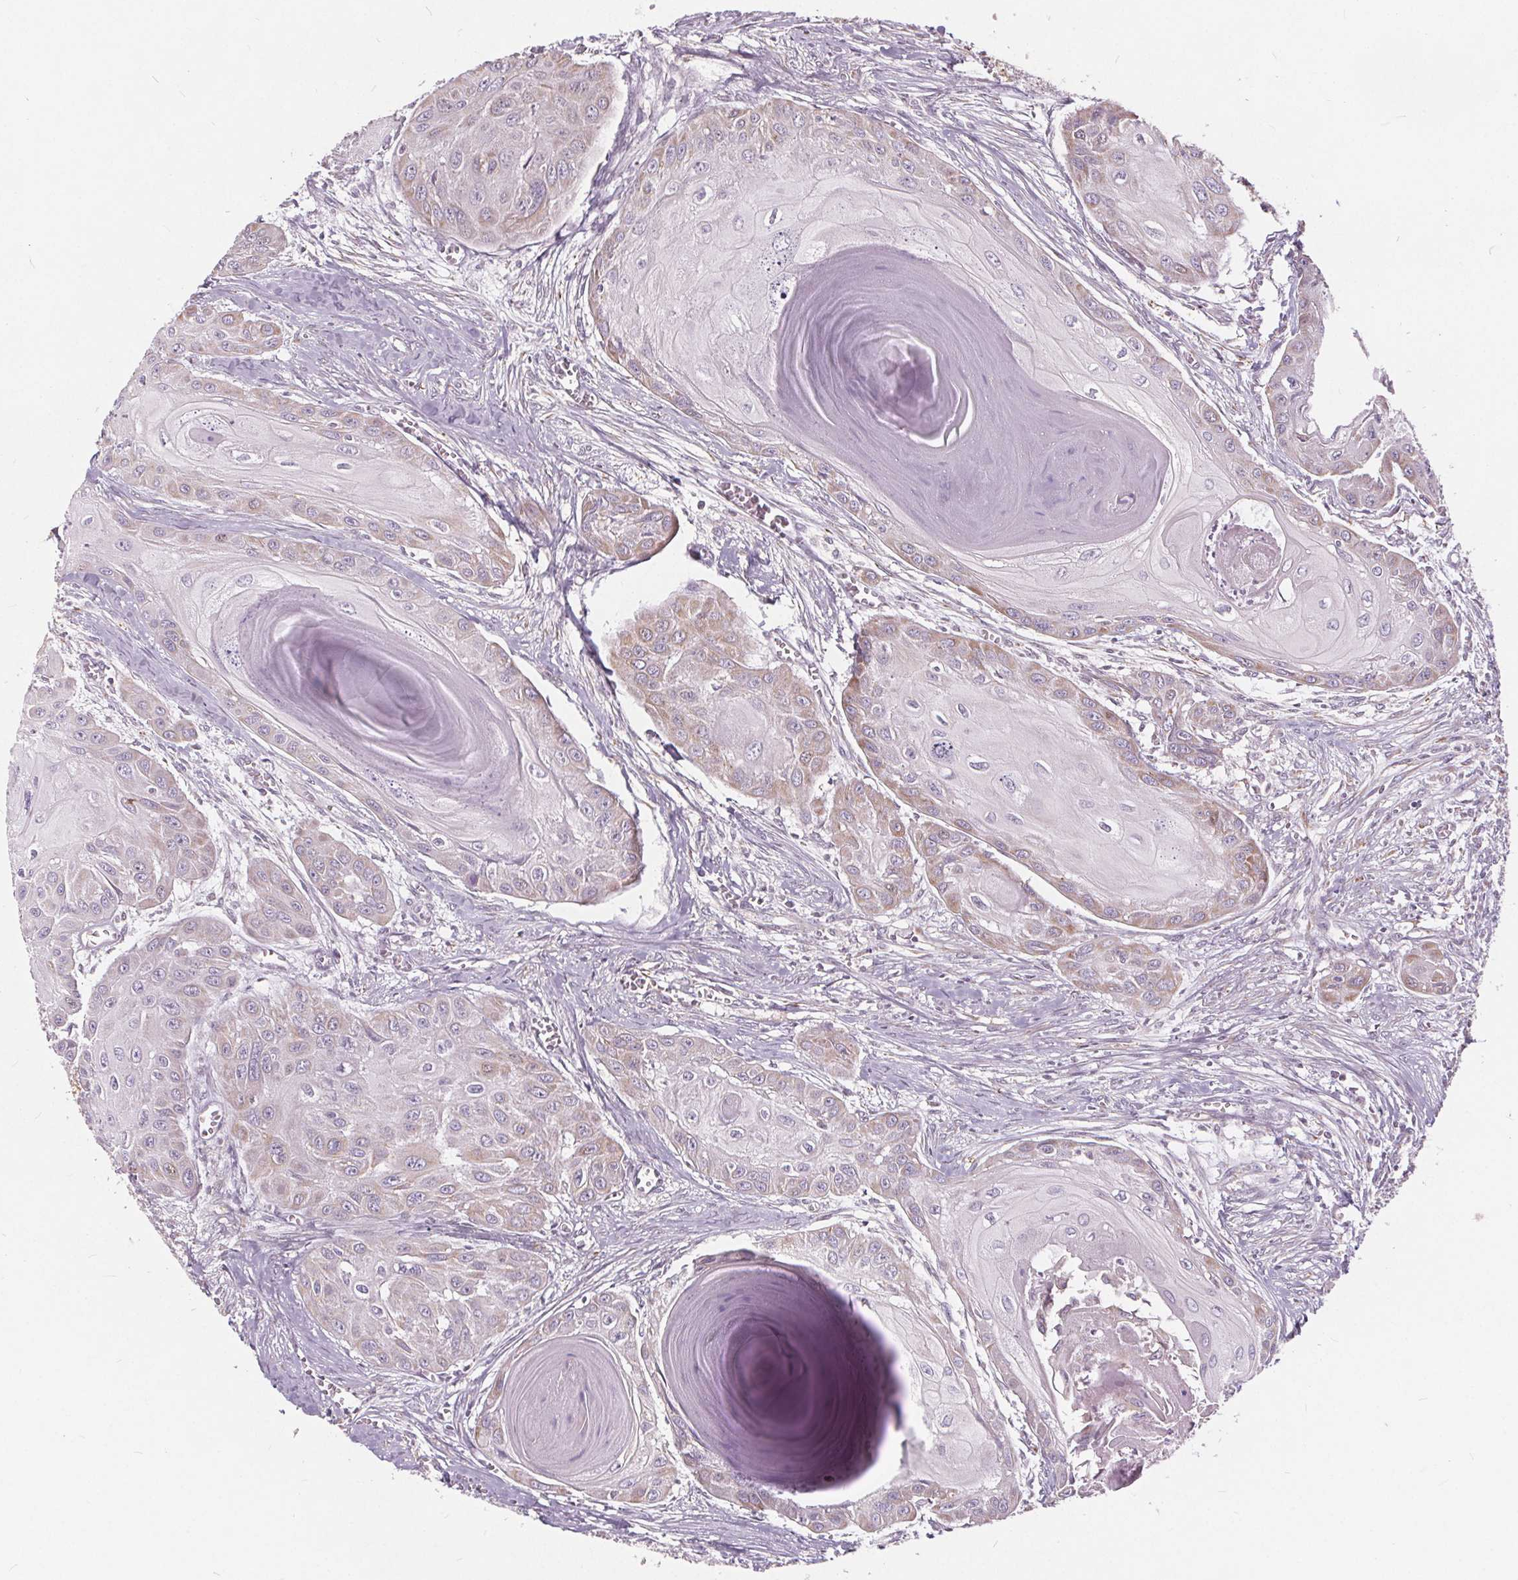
{"staining": {"intensity": "moderate", "quantity": "25%-75%", "location": "cytoplasmic/membranous"}, "tissue": "head and neck cancer", "cell_type": "Tumor cells", "image_type": "cancer", "snomed": [{"axis": "morphology", "description": "Squamous cell carcinoma, NOS"}, {"axis": "topography", "description": "Oral tissue"}, {"axis": "topography", "description": "Head-Neck"}], "caption": "A medium amount of moderate cytoplasmic/membranous positivity is seen in about 25%-75% of tumor cells in squamous cell carcinoma (head and neck) tissue. Ihc stains the protein in brown and the nuclei are stained blue.", "gene": "PLSCR3", "patient": {"sex": "male", "age": 71}}